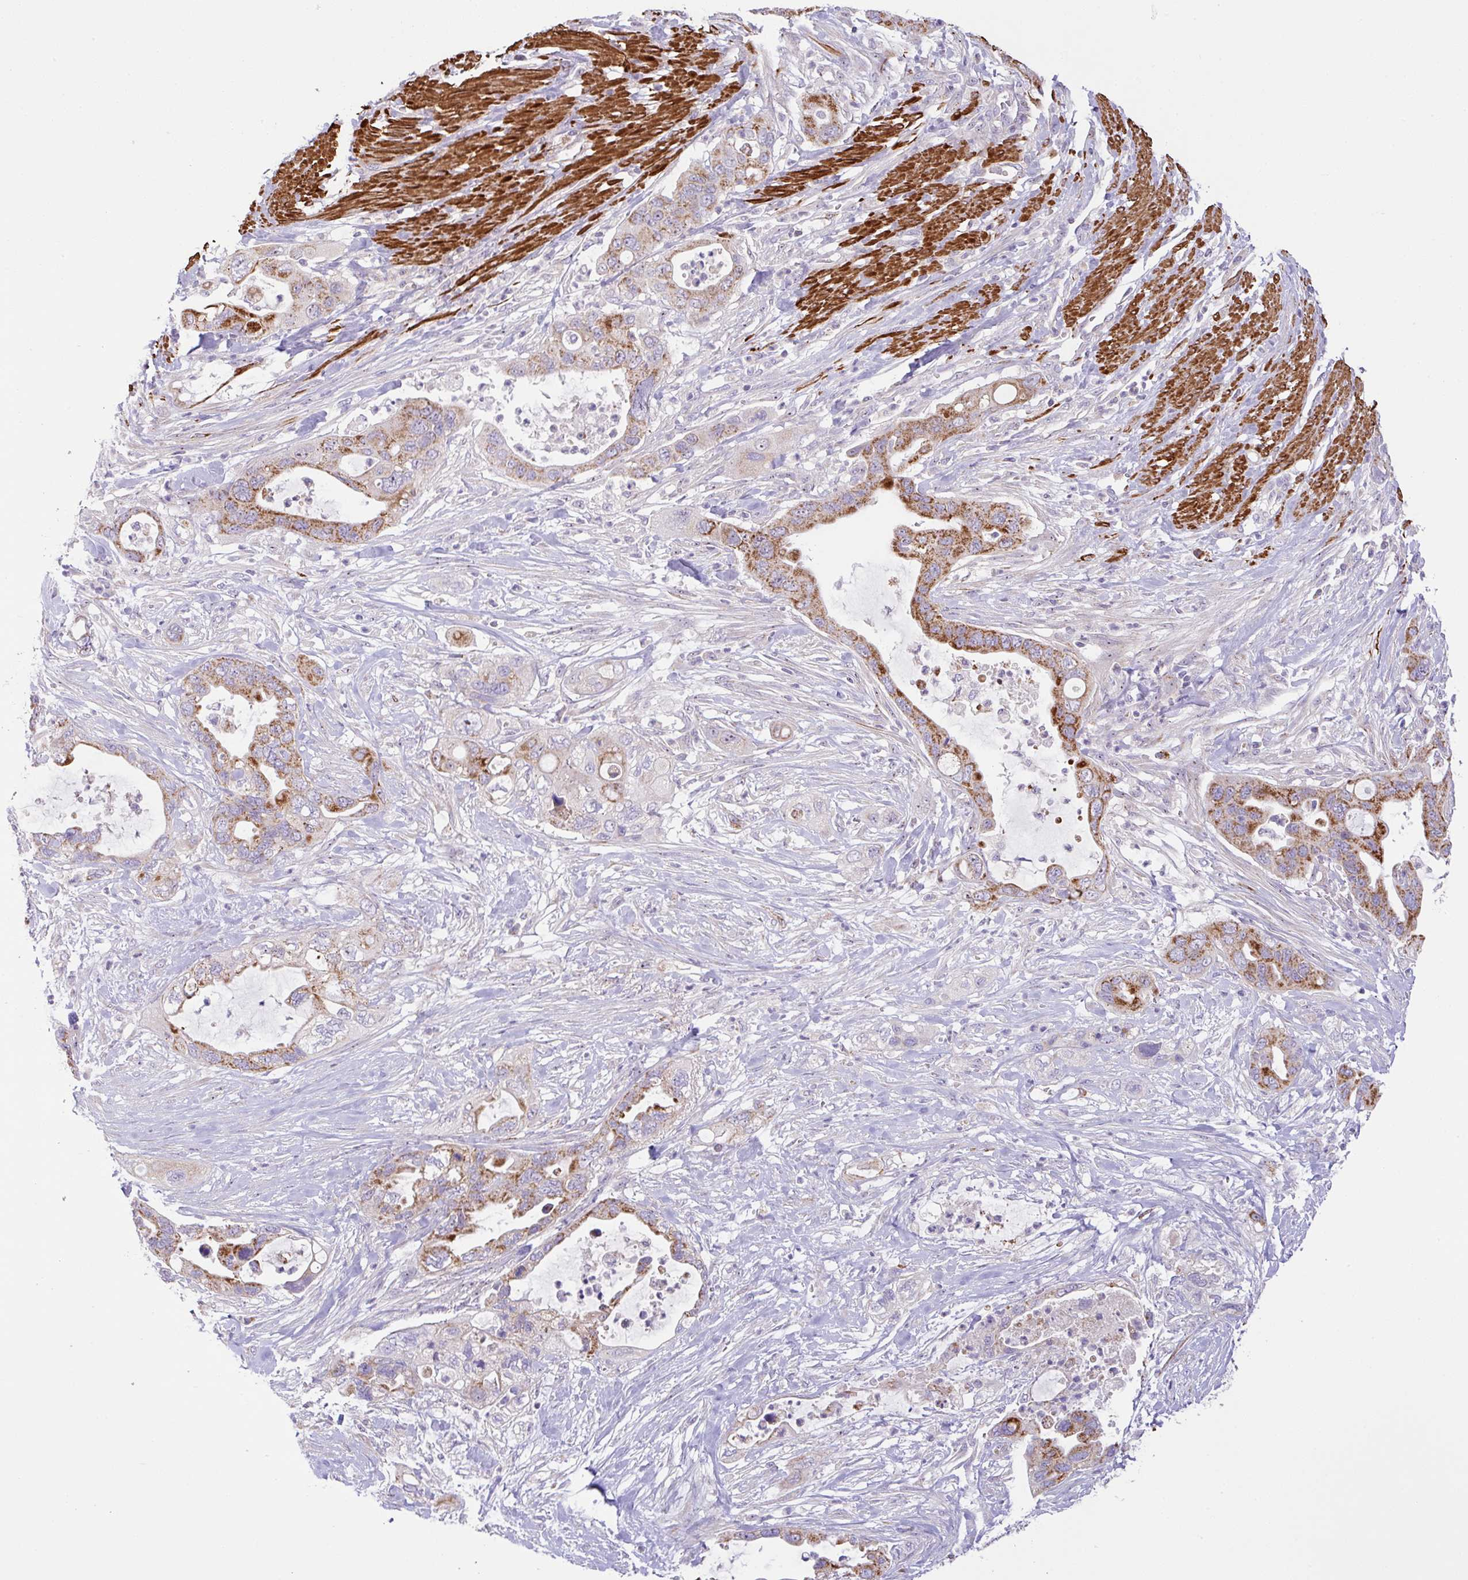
{"staining": {"intensity": "moderate", "quantity": "25%-75%", "location": "cytoplasmic/membranous"}, "tissue": "pancreatic cancer", "cell_type": "Tumor cells", "image_type": "cancer", "snomed": [{"axis": "morphology", "description": "Adenocarcinoma, NOS"}, {"axis": "topography", "description": "Pancreas"}], "caption": "Pancreatic adenocarcinoma was stained to show a protein in brown. There is medium levels of moderate cytoplasmic/membranous staining in approximately 25%-75% of tumor cells.", "gene": "CHDH", "patient": {"sex": "female", "age": 71}}